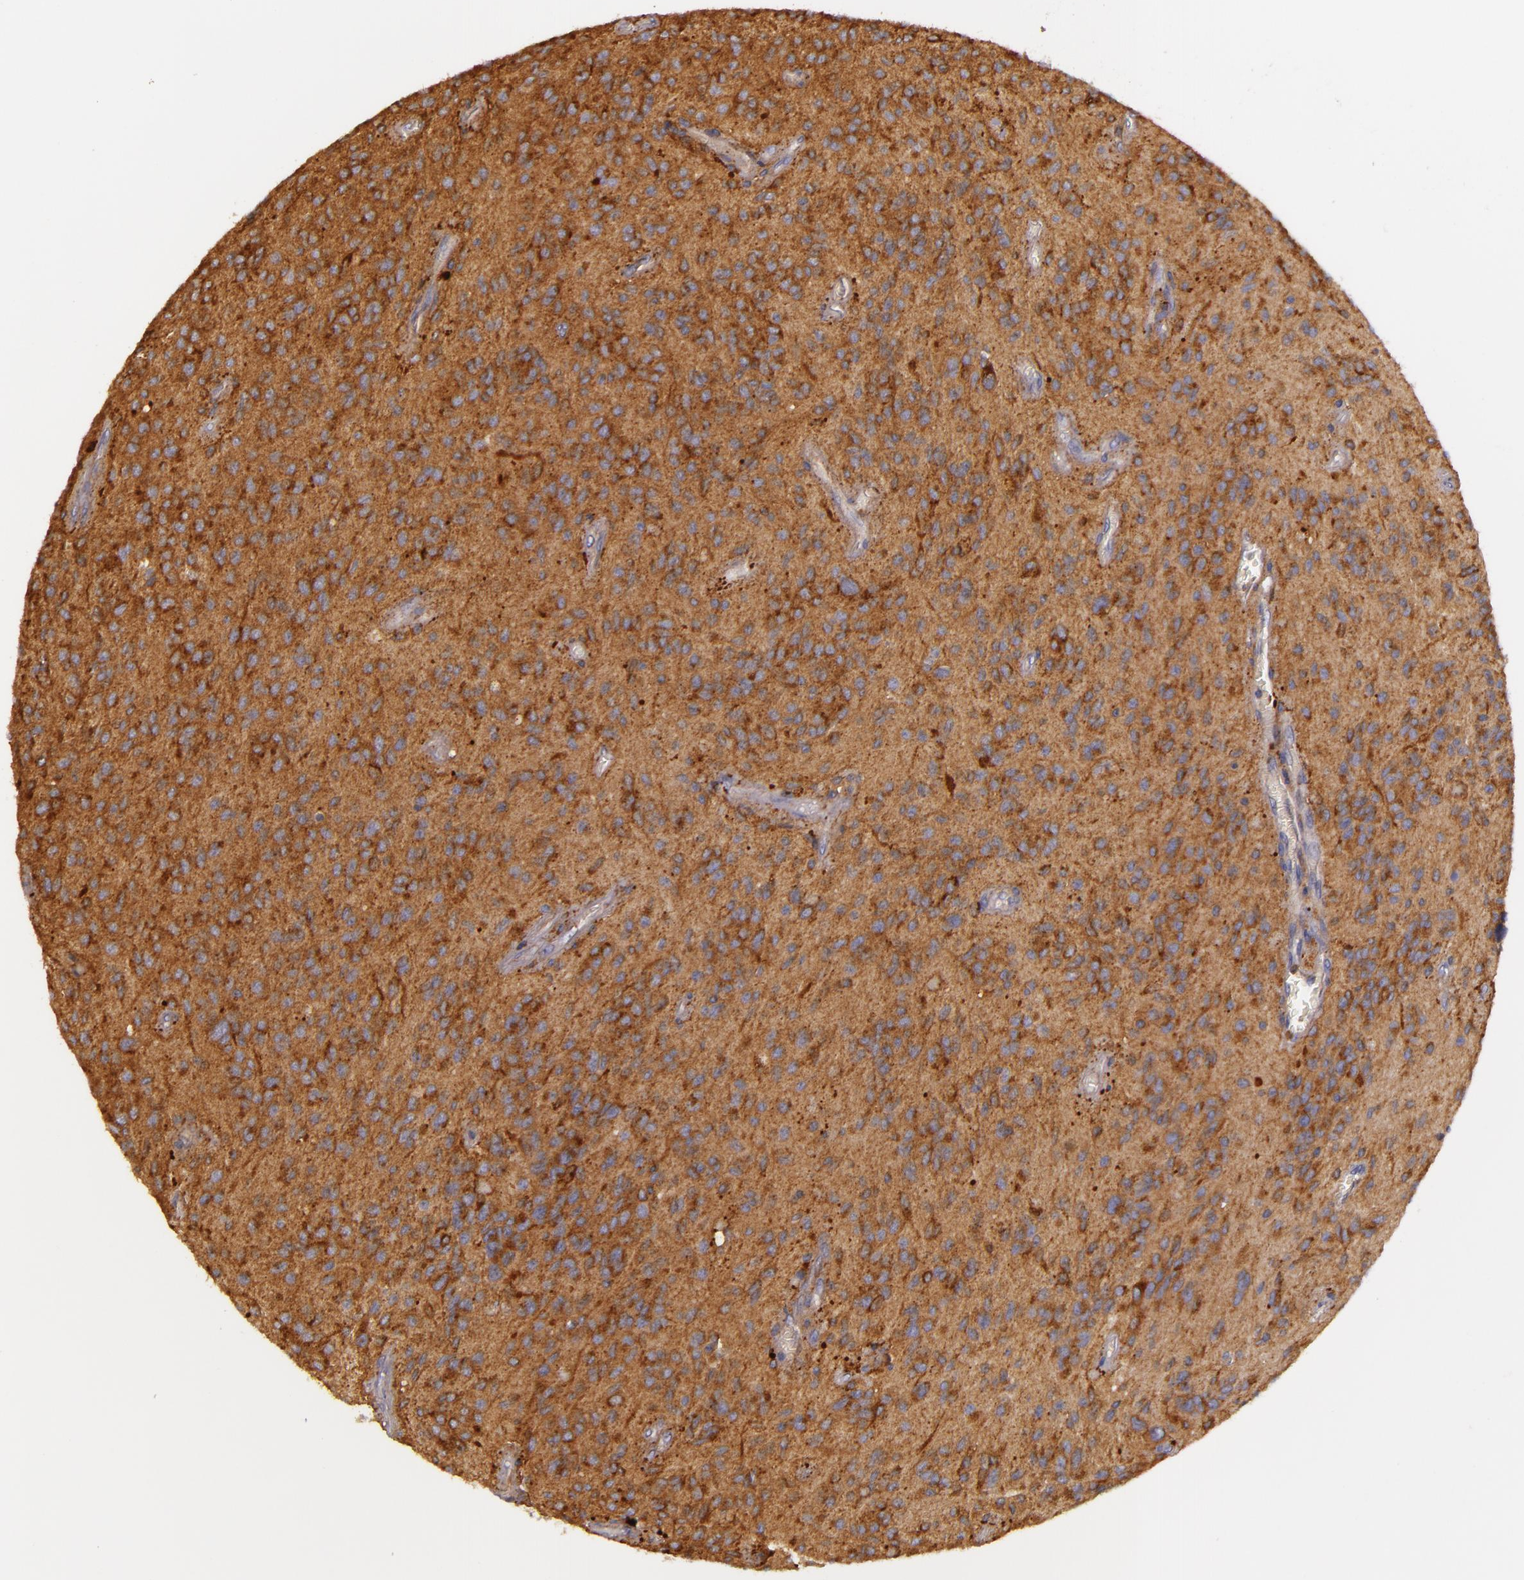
{"staining": {"intensity": "strong", "quantity": ">75%", "location": "cytoplasmic/membranous"}, "tissue": "glioma", "cell_type": "Tumor cells", "image_type": "cancer", "snomed": [{"axis": "morphology", "description": "Glioma, malignant, Low grade"}, {"axis": "topography", "description": "Brain"}], "caption": "High-magnification brightfield microscopy of malignant glioma (low-grade) stained with DAB (brown) and counterstained with hematoxylin (blue). tumor cells exhibit strong cytoplasmic/membranous expression is identified in about>75% of cells.", "gene": "TOM1", "patient": {"sex": "female", "age": 15}}